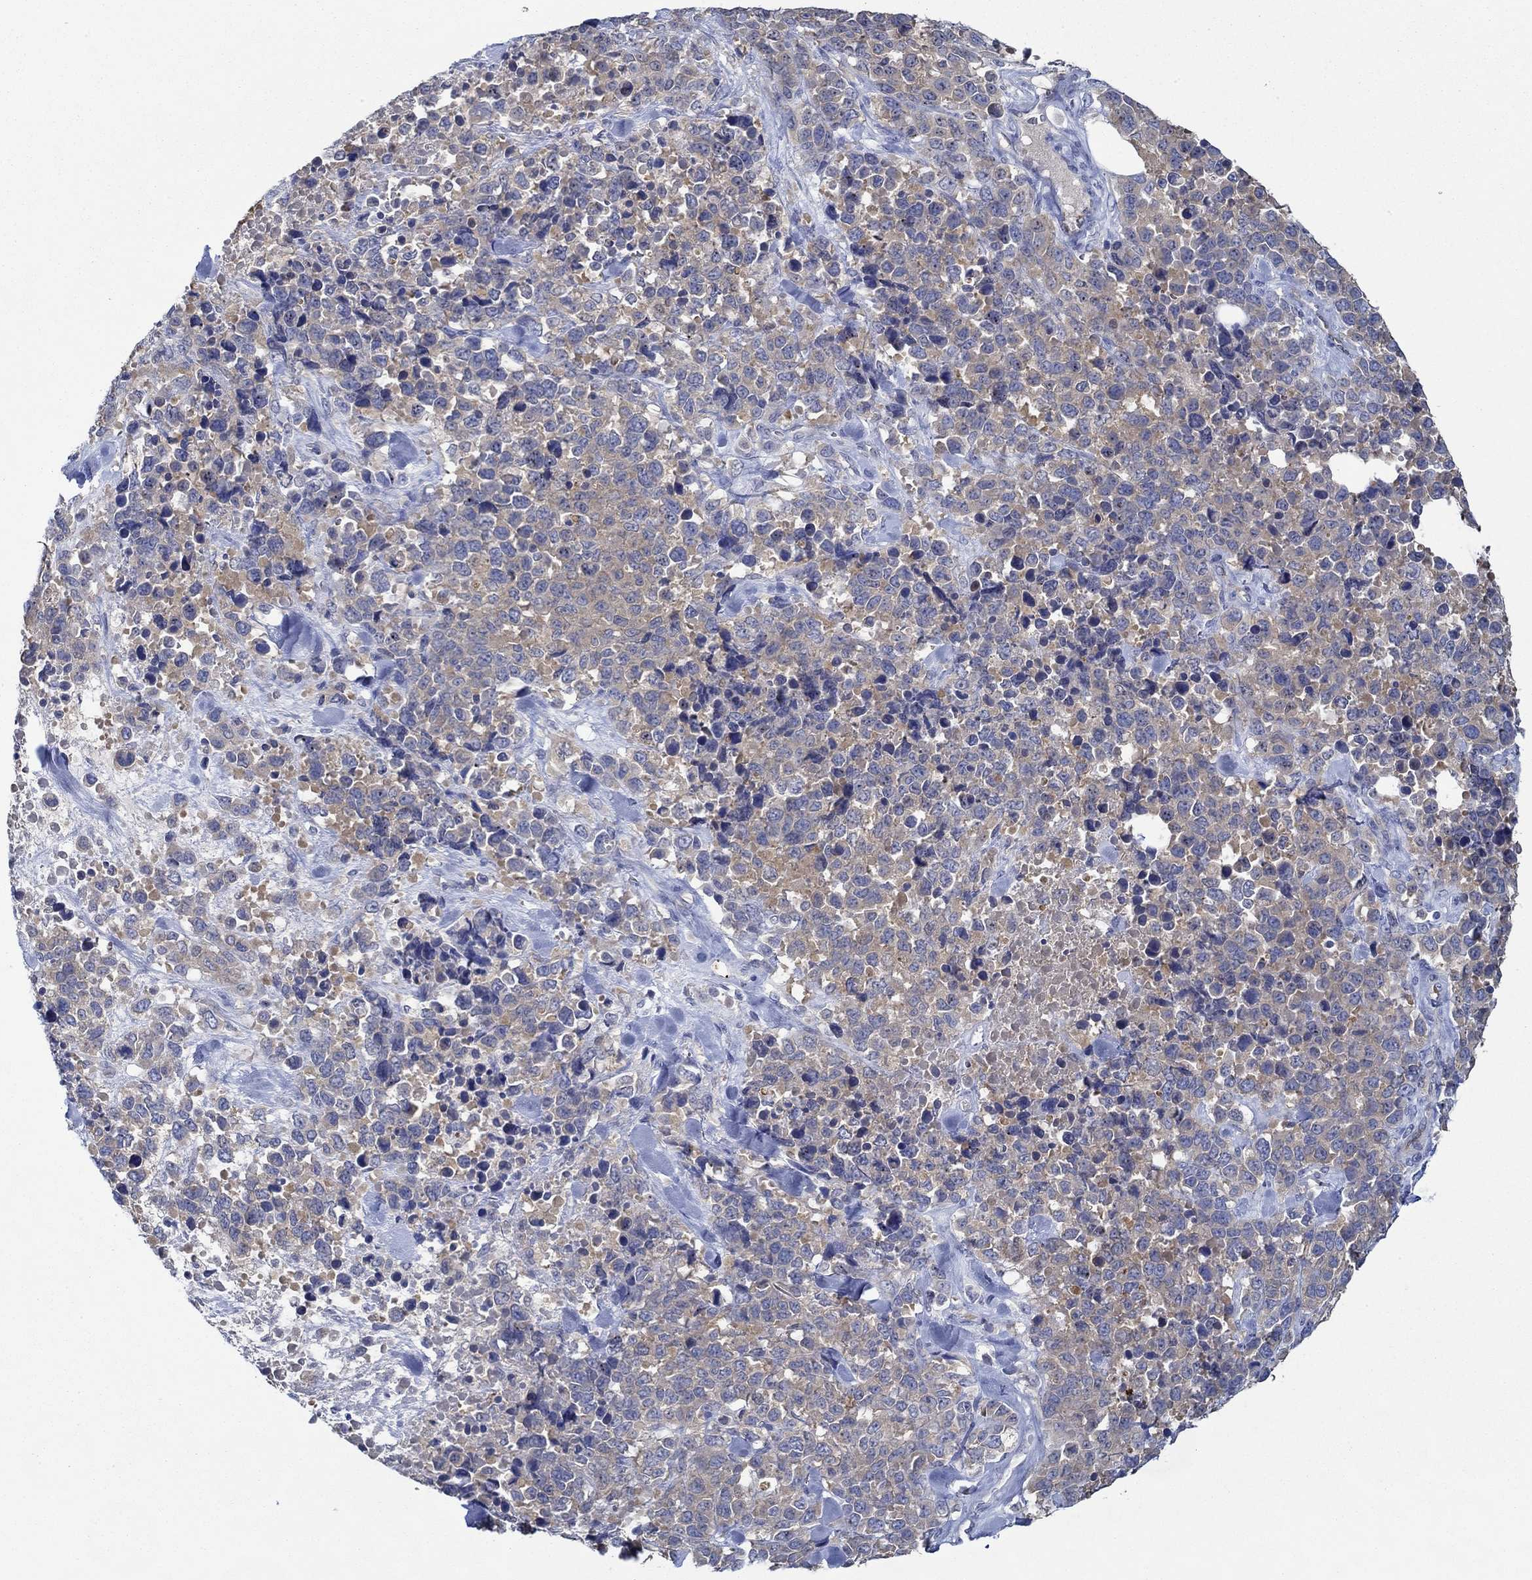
{"staining": {"intensity": "moderate", "quantity": "<25%", "location": "cytoplasmic/membranous"}, "tissue": "melanoma", "cell_type": "Tumor cells", "image_type": "cancer", "snomed": [{"axis": "morphology", "description": "Malignant melanoma, Metastatic site"}, {"axis": "topography", "description": "Skin"}], "caption": "Moderate cytoplasmic/membranous protein expression is present in about <25% of tumor cells in melanoma. Nuclei are stained in blue.", "gene": "SLC27A3", "patient": {"sex": "male", "age": 84}}